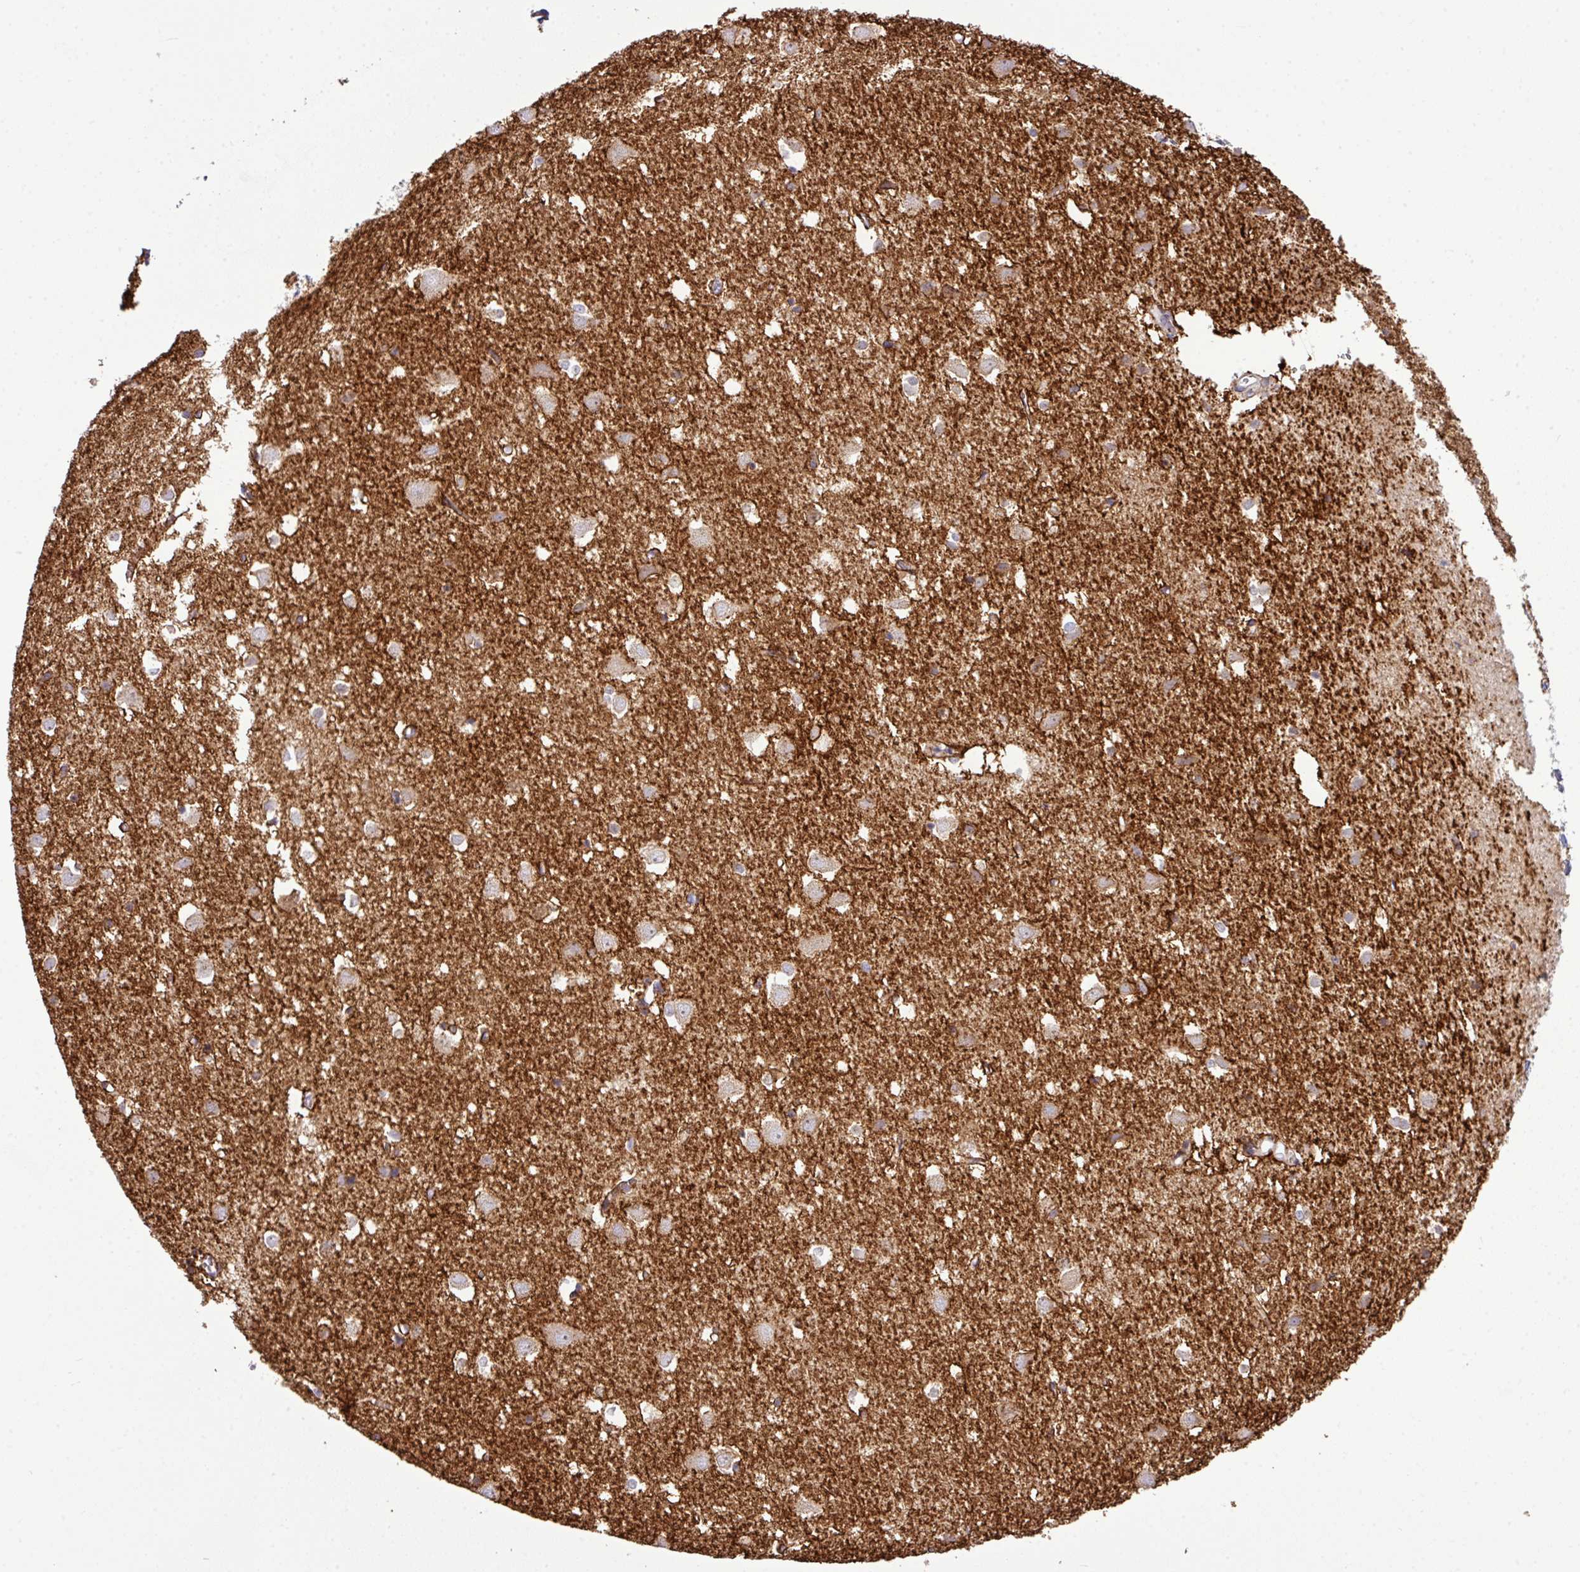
{"staining": {"intensity": "weak", "quantity": "<25%", "location": "cytoplasmic/membranous"}, "tissue": "cerebral cortex", "cell_type": "Endothelial cells", "image_type": "normal", "snomed": [{"axis": "morphology", "description": "Normal tissue, NOS"}, {"axis": "topography", "description": "Cerebral cortex"}], "caption": "This is an immunohistochemistry (IHC) photomicrograph of benign human cerebral cortex. There is no expression in endothelial cells.", "gene": "CFAP97", "patient": {"sex": "male", "age": 70}}